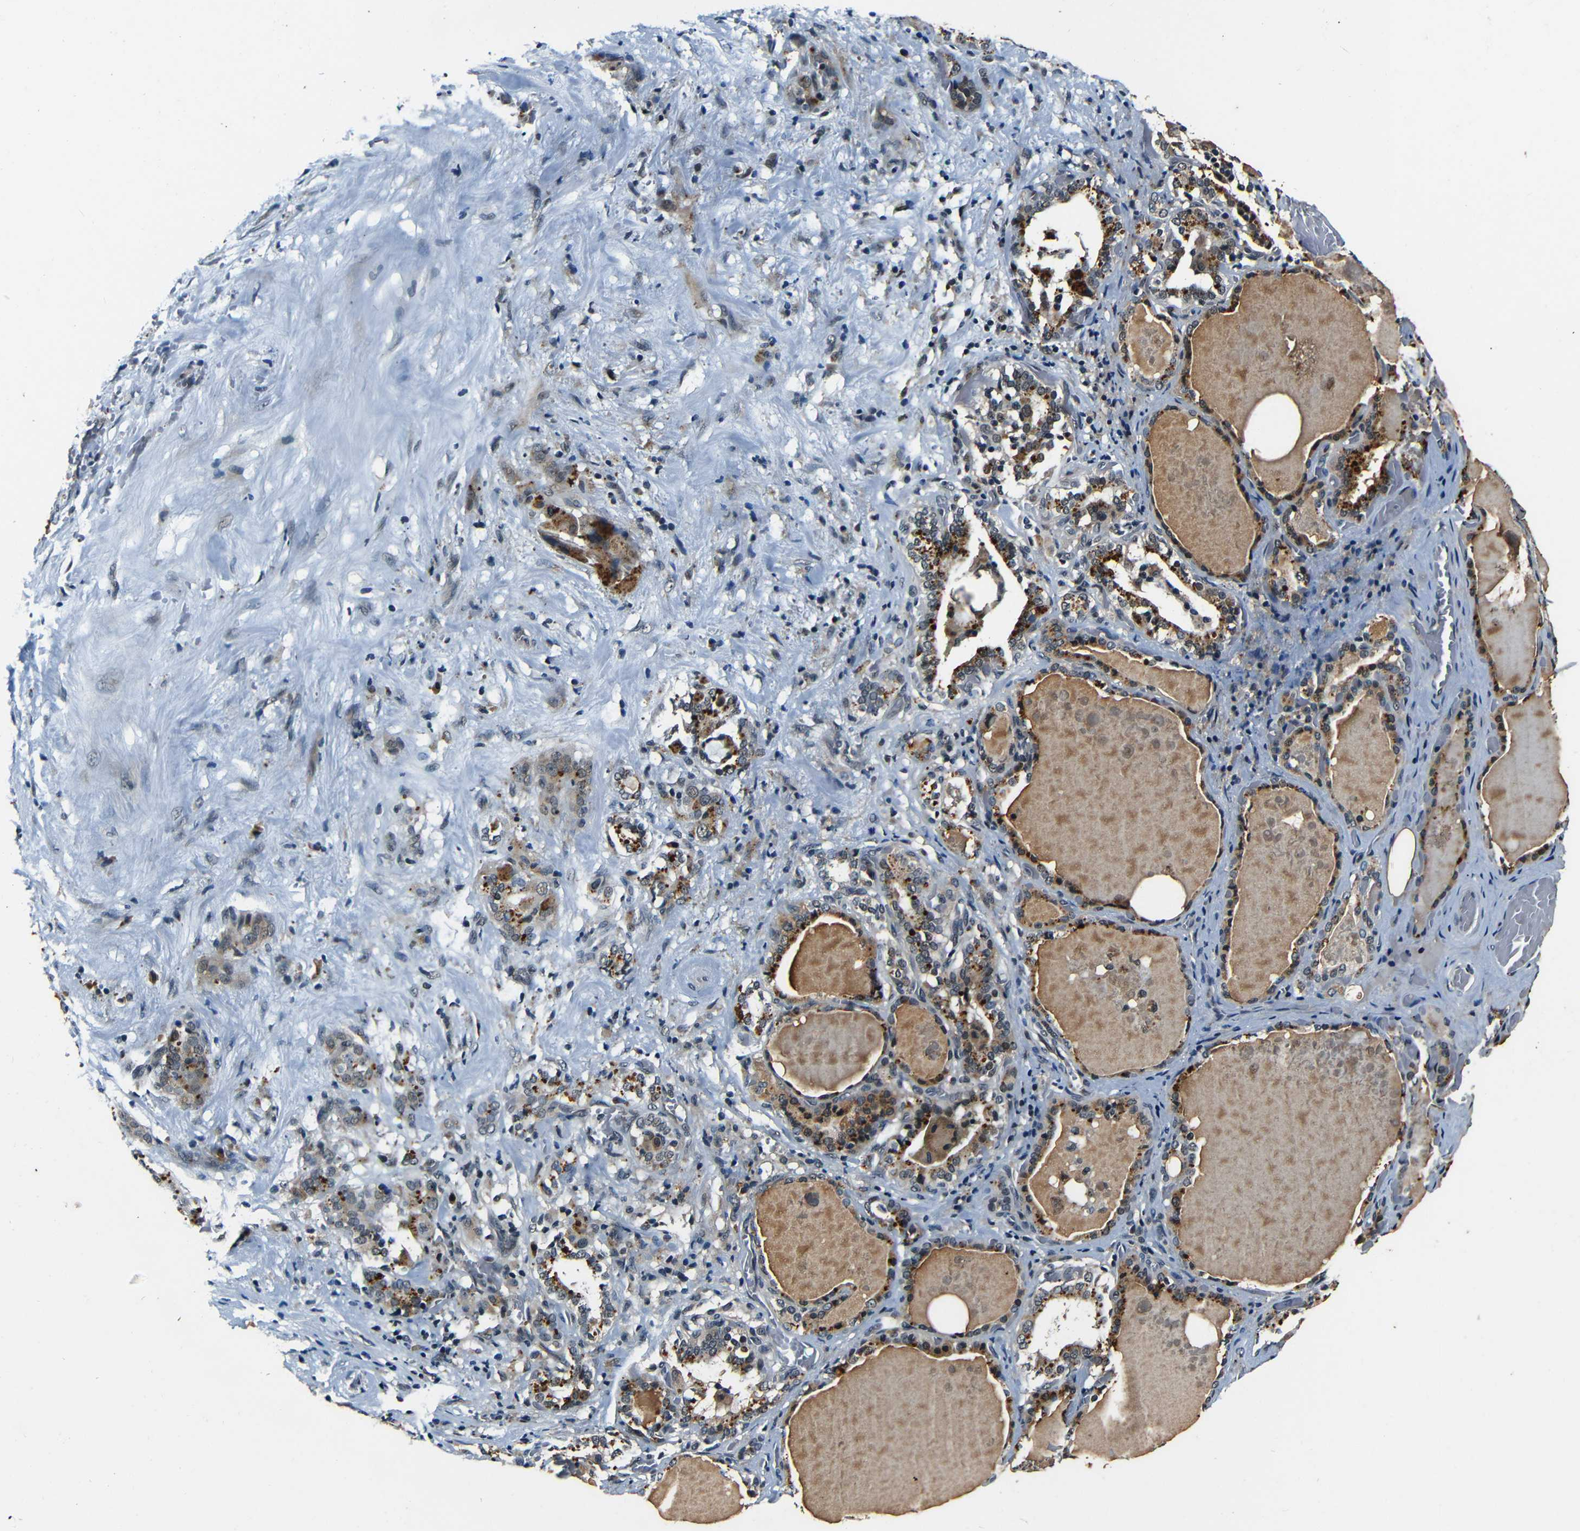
{"staining": {"intensity": "moderate", "quantity": ">75%", "location": "cytoplasmic/membranous,nuclear"}, "tissue": "thyroid gland", "cell_type": "Glandular cells", "image_type": "normal", "snomed": [{"axis": "morphology", "description": "Normal tissue, NOS"}, {"axis": "topography", "description": "Thyroid gland"}], "caption": "Immunohistochemical staining of normal thyroid gland displays >75% levels of moderate cytoplasmic/membranous,nuclear protein expression in about >75% of glandular cells.", "gene": "FOXD4L1", "patient": {"sex": "male", "age": 61}}